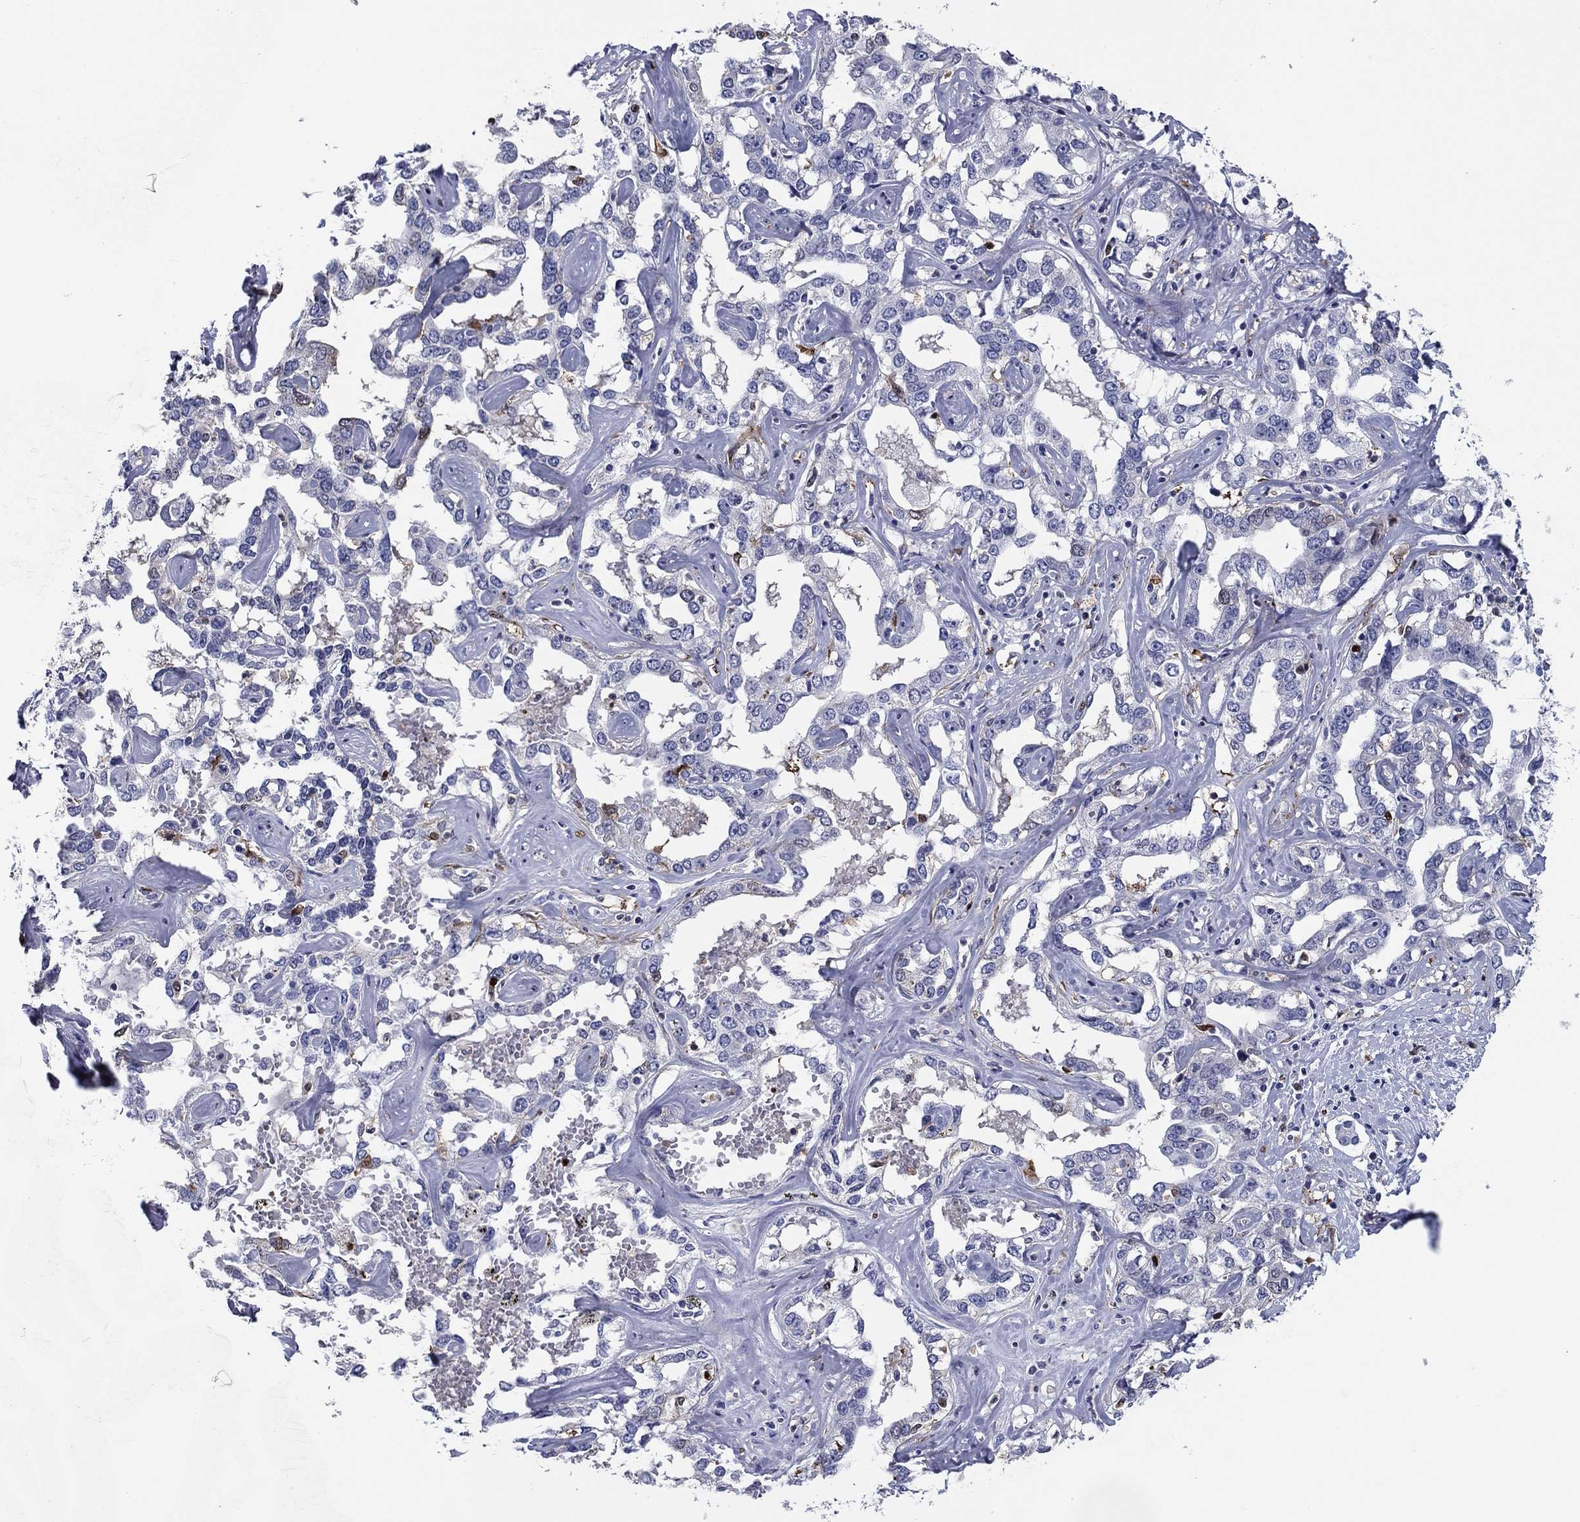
{"staining": {"intensity": "negative", "quantity": "none", "location": "none"}, "tissue": "liver cancer", "cell_type": "Tumor cells", "image_type": "cancer", "snomed": [{"axis": "morphology", "description": "Cholangiocarcinoma"}, {"axis": "topography", "description": "Liver"}], "caption": "A high-resolution micrograph shows immunohistochemistry (IHC) staining of liver cancer (cholangiocarcinoma), which shows no significant positivity in tumor cells.", "gene": "STMN1", "patient": {"sex": "male", "age": 59}}